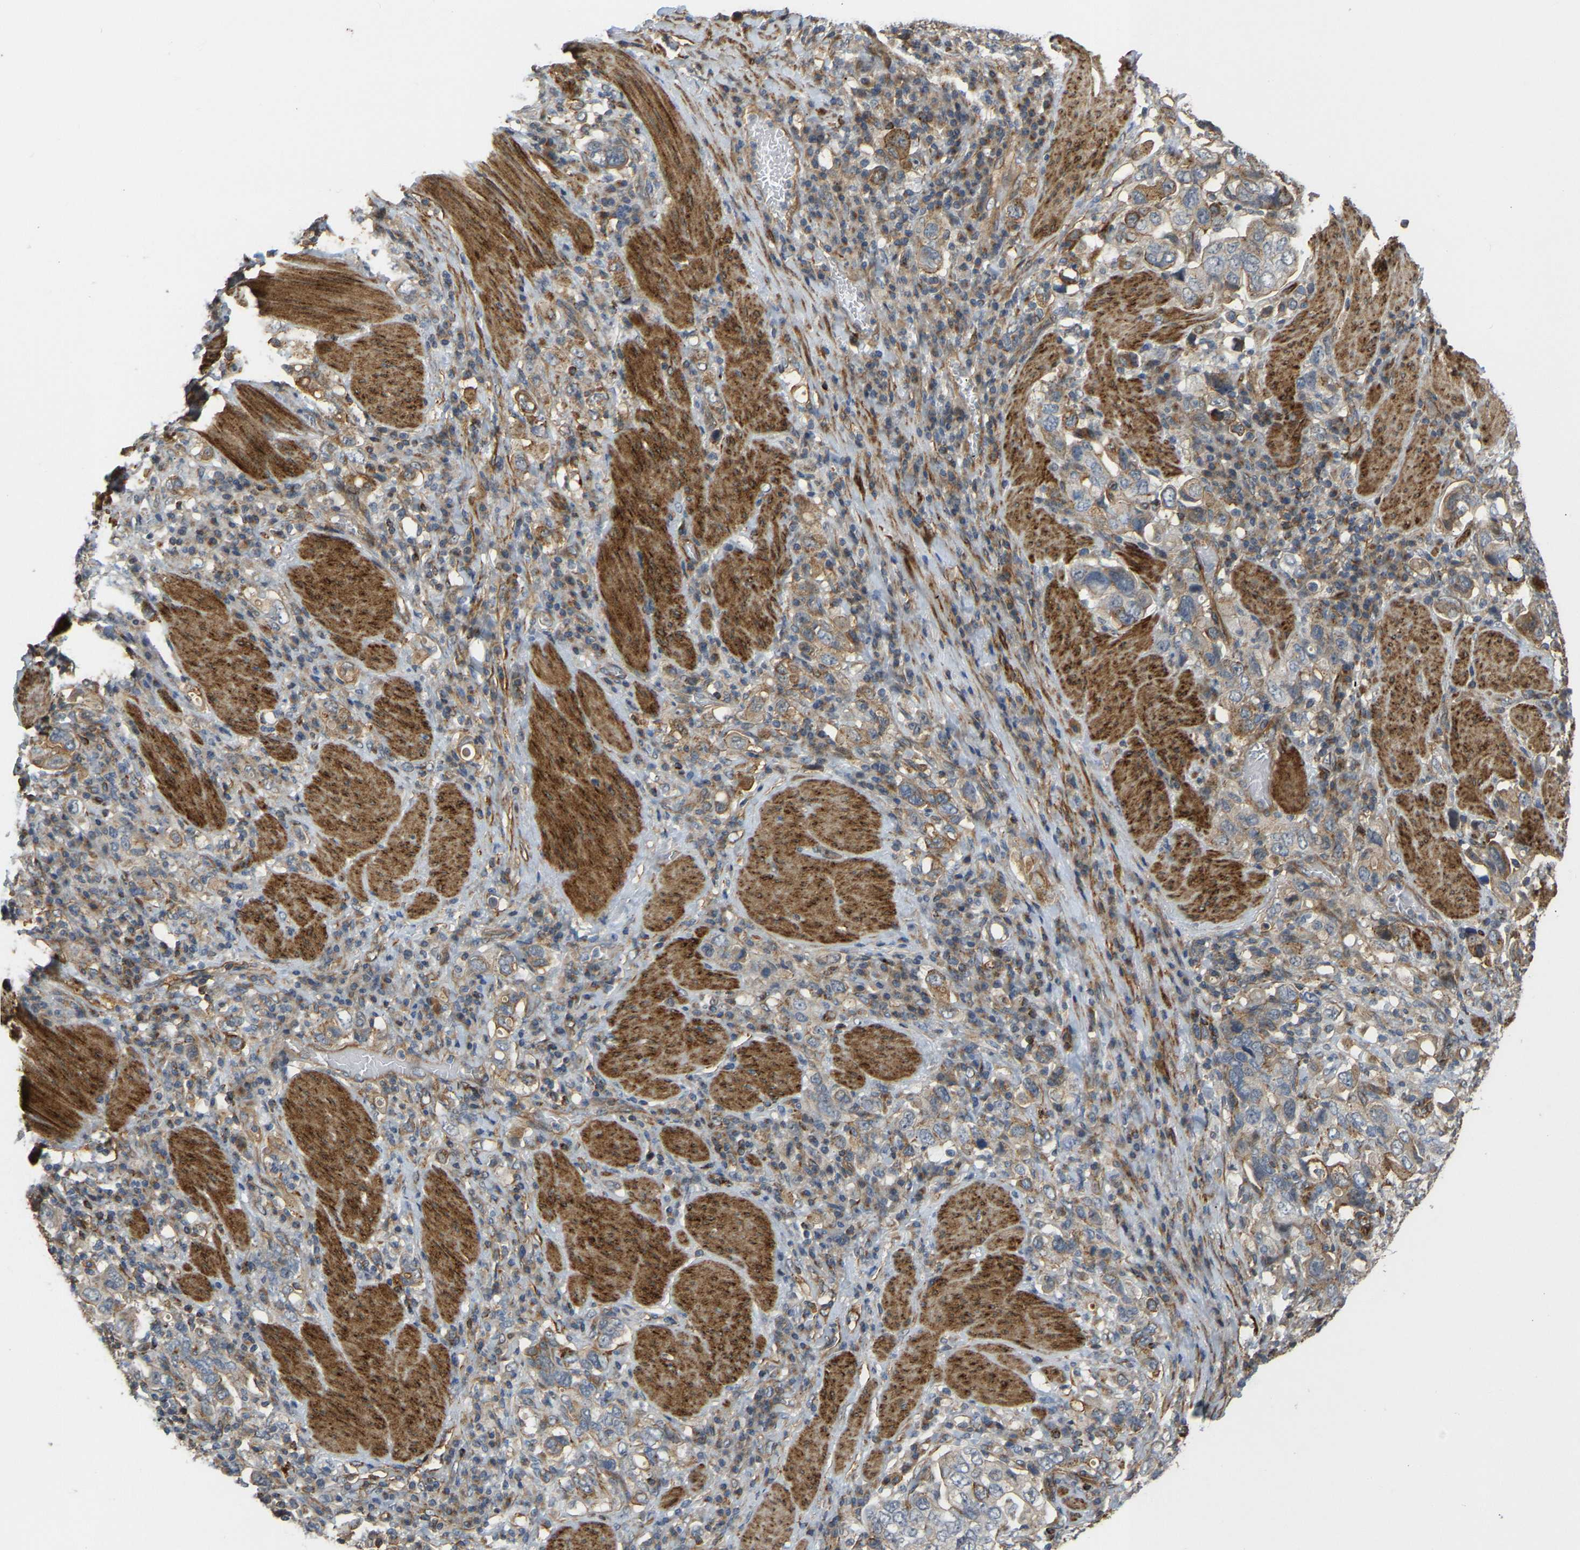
{"staining": {"intensity": "moderate", "quantity": ">75%", "location": "cytoplasmic/membranous"}, "tissue": "stomach cancer", "cell_type": "Tumor cells", "image_type": "cancer", "snomed": [{"axis": "morphology", "description": "Adenocarcinoma, NOS"}, {"axis": "topography", "description": "Stomach, upper"}], "caption": "The histopathology image reveals immunohistochemical staining of stomach cancer. There is moderate cytoplasmic/membranous expression is identified in approximately >75% of tumor cells.", "gene": "KIAA1671", "patient": {"sex": "male", "age": 62}}